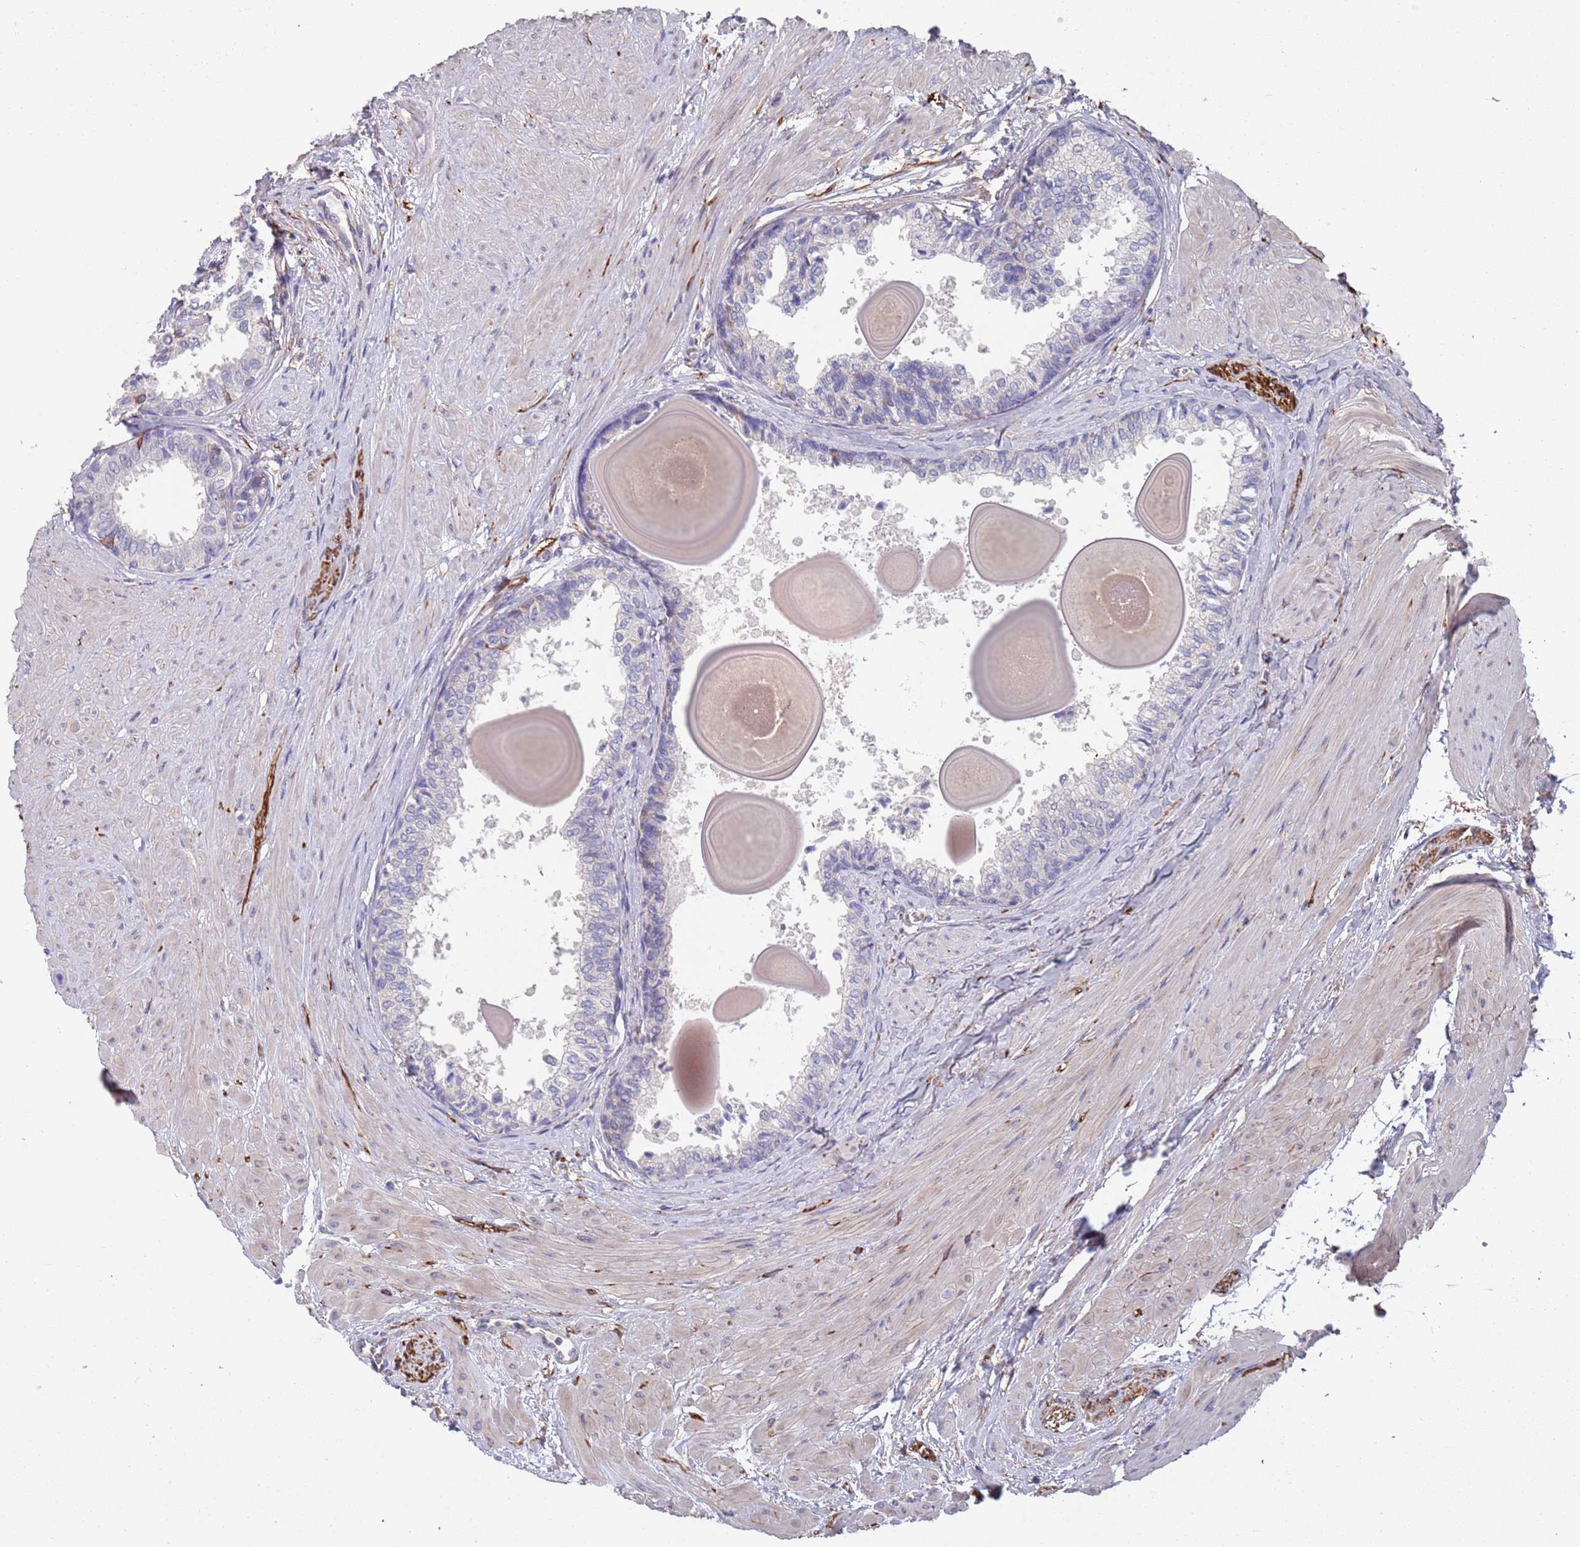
{"staining": {"intensity": "negative", "quantity": "none", "location": "none"}, "tissue": "prostate", "cell_type": "Glandular cells", "image_type": "normal", "snomed": [{"axis": "morphology", "description": "Normal tissue, NOS"}, {"axis": "topography", "description": "Prostate"}], "caption": "Human prostate stained for a protein using IHC displays no expression in glandular cells.", "gene": "ANK2", "patient": {"sex": "male", "age": 48}}